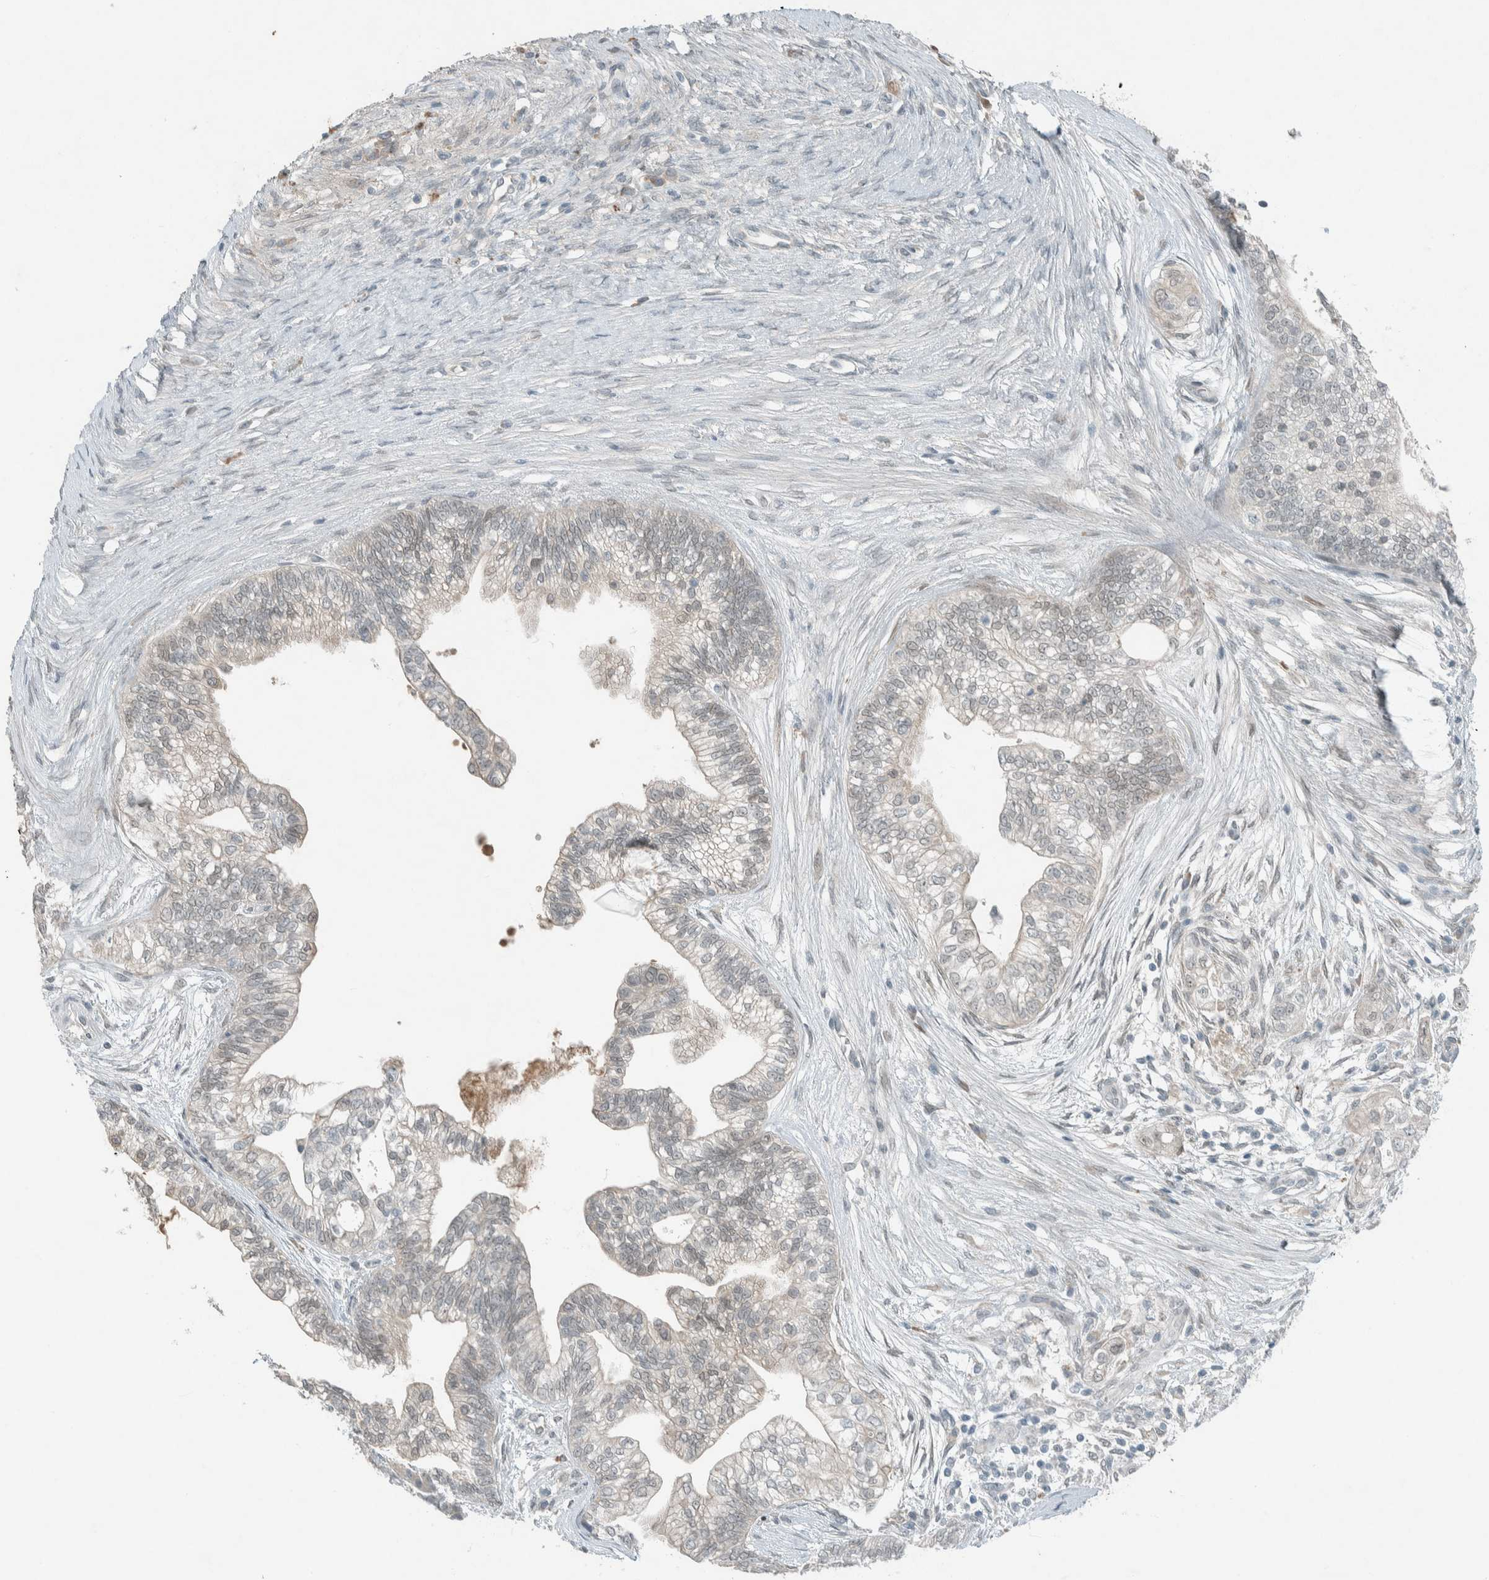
{"staining": {"intensity": "negative", "quantity": "none", "location": "none"}, "tissue": "pancreatic cancer", "cell_type": "Tumor cells", "image_type": "cancer", "snomed": [{"axis": "morphology", "description": "Adenocarcinoma, NOS"}, {"axis": "topography", "description": "Pancreas"}], "caption": "This is a micrograph of IHC staining of pancreatic adenocarcinoma, which shows no staining in tumor cells.", "gene": "CERCAM", "patient": {"sex": "male", "age": 72}}